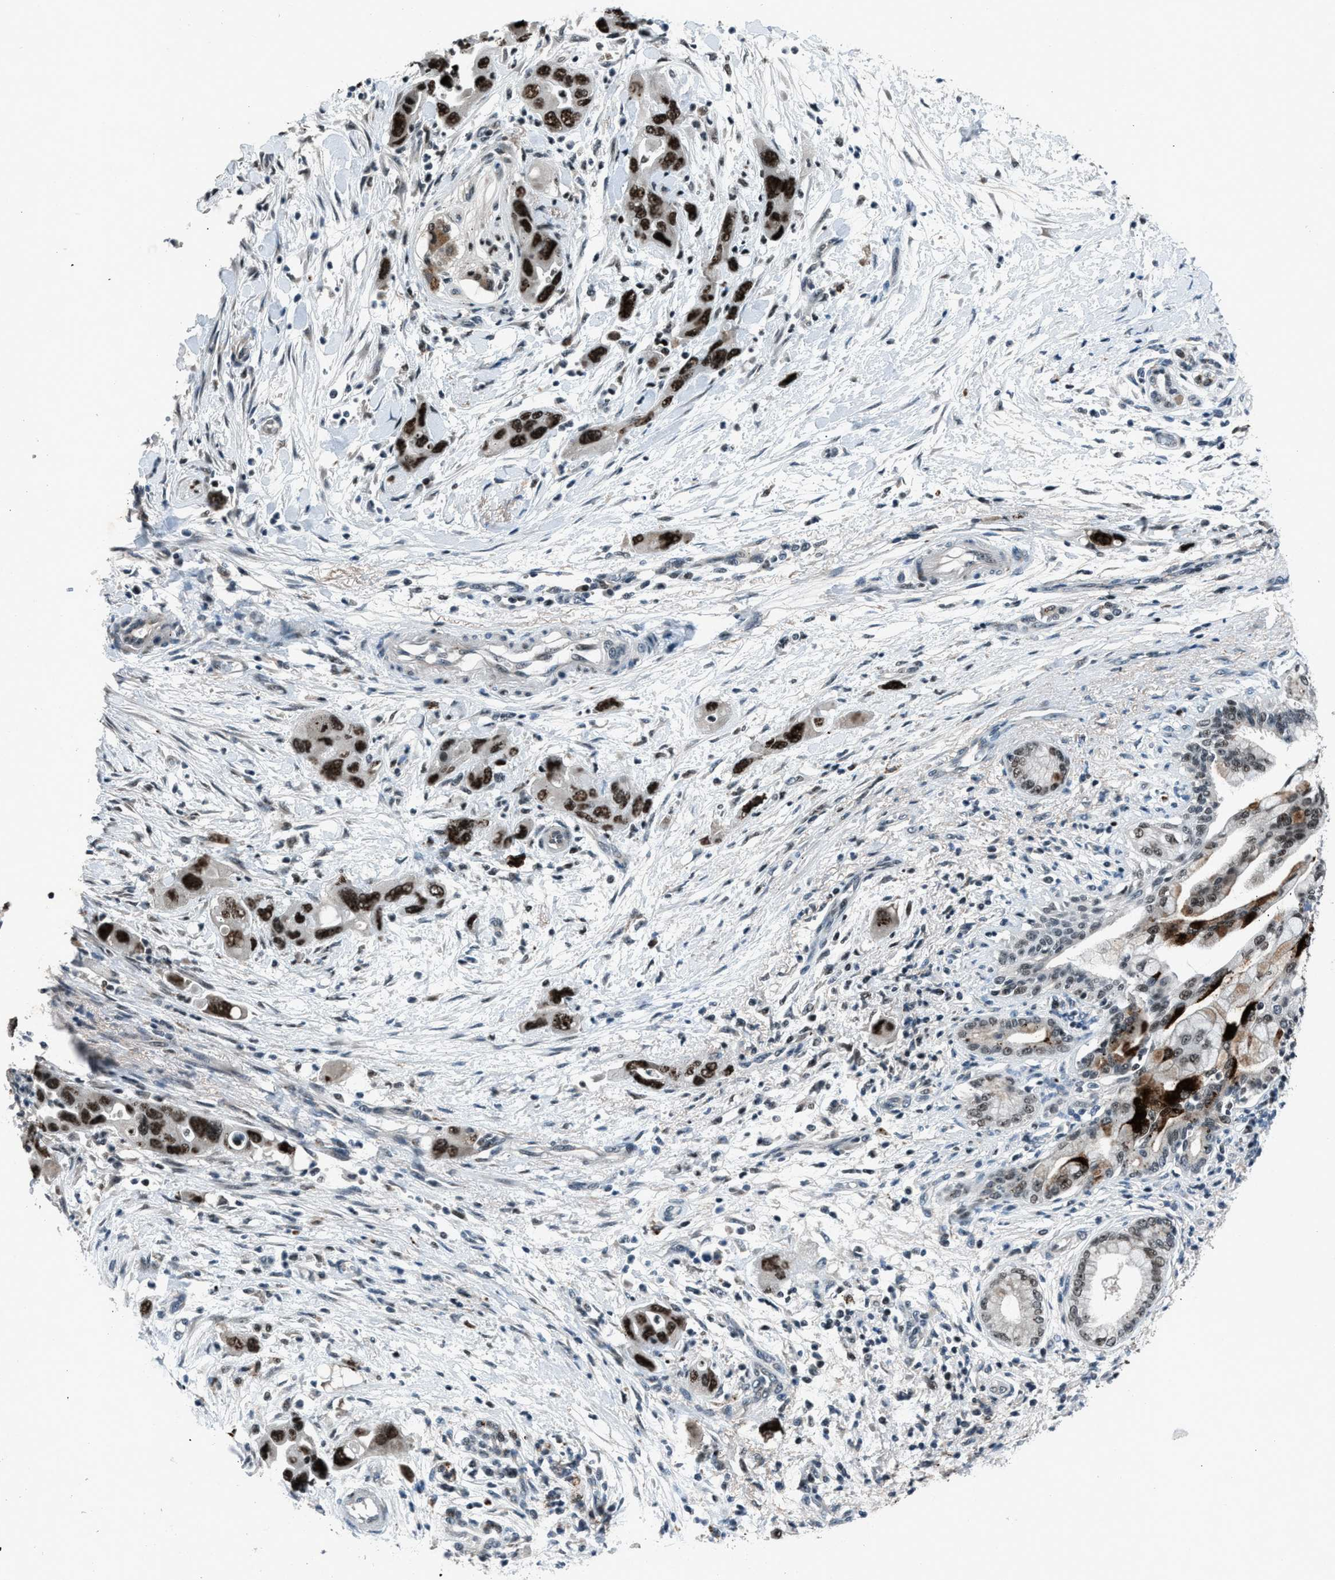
{"staining": {"intensity": "strong", "quantity": ">75%", "location": "nuclear"}, "tissue": "pancreatic cancer", "cell_type": "Tumor cells", "image_type": "cancer", "snomed": [{"axis": "morphology", "description": "Normal tissue, NOS"}, {"axis": "morphology", "description": "Adenocarcinoma, NOS"}, {"axis": "topography", "description": "Pancreas"}], "caption": "Adenocarcinoma (pancreatic) stained with immunohistochemistry exhibits strong nuclear positivity in about >75% of tumor cells. The staining was performed using DAB (3,3'-diaminobenzidine) to visualize the protein expression in brown, while the nuclei were stained in blue with hematoxylin (Magnification: 20x).", "gene": "ADCY1", "patient": {"sex": "female", "age": 71}}